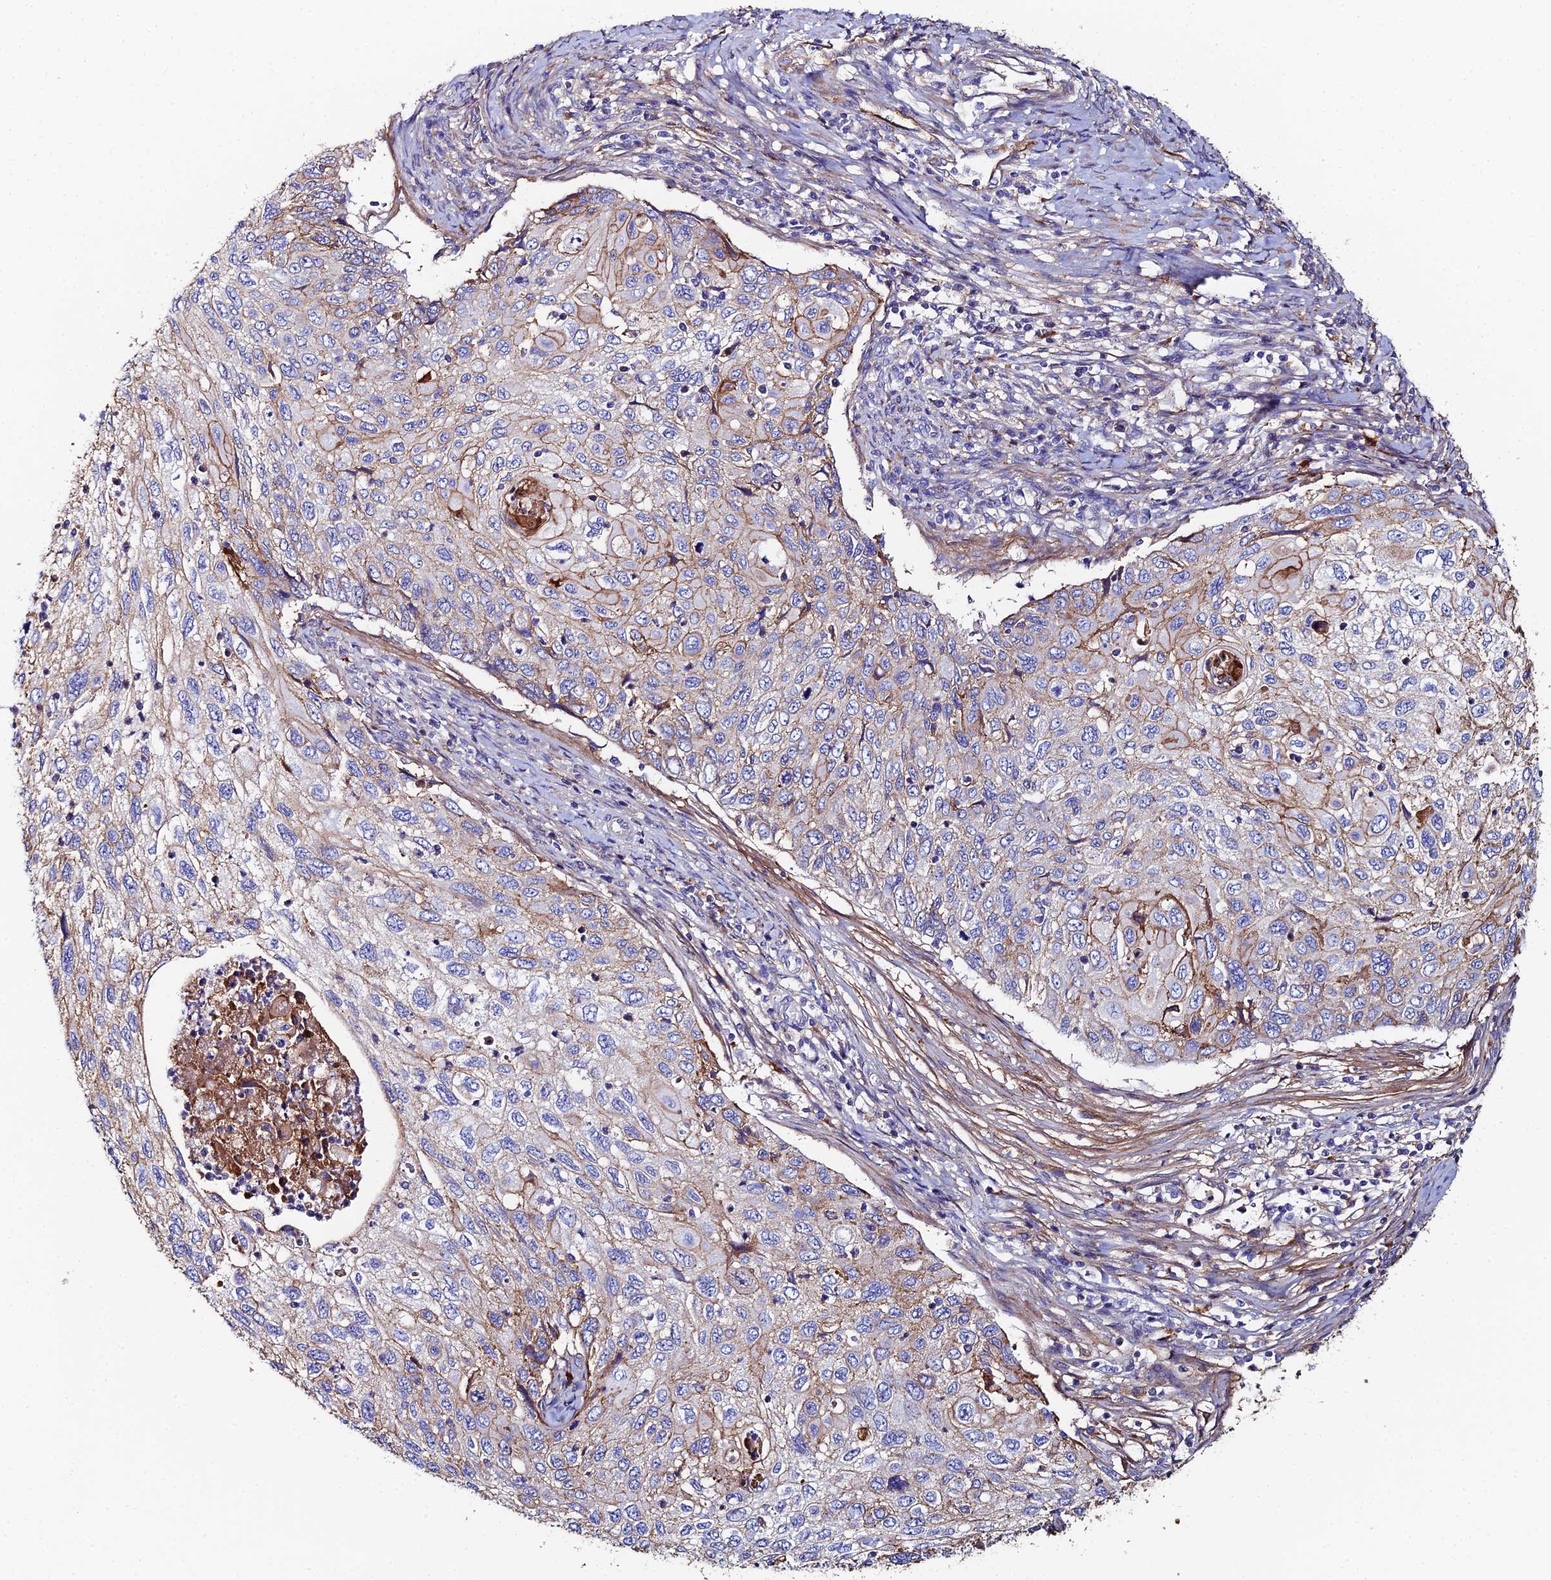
{"staining": {"intensity": "moderate", "quantity": "<25%", "location": "cytoplasmic/membranous"}, "tissue": "cervical cancer", "cell_type": "Tumor cells", "image_type": "cancer", "snomed": [{"axis": "morphology", "description": "Squamous cell carcinoma, NOS"}, {"axis": "topography", "description": "Cervix"}], "caption": "Immunohistochemical staining of human cervical cancer (squamous cell carcinoma) shows low levels of moderate cytoplasmic/membranous expression in about <25% of tumor cells. The staining was performed using DAB (3,3'-diaminobenzidine) to visualize the protein expression in brown, while the nuclei were stained in blue with hematoxylin (Magnification: 20x).", "gene": "C6", "patient": {"sex": "female", "age": 70}}